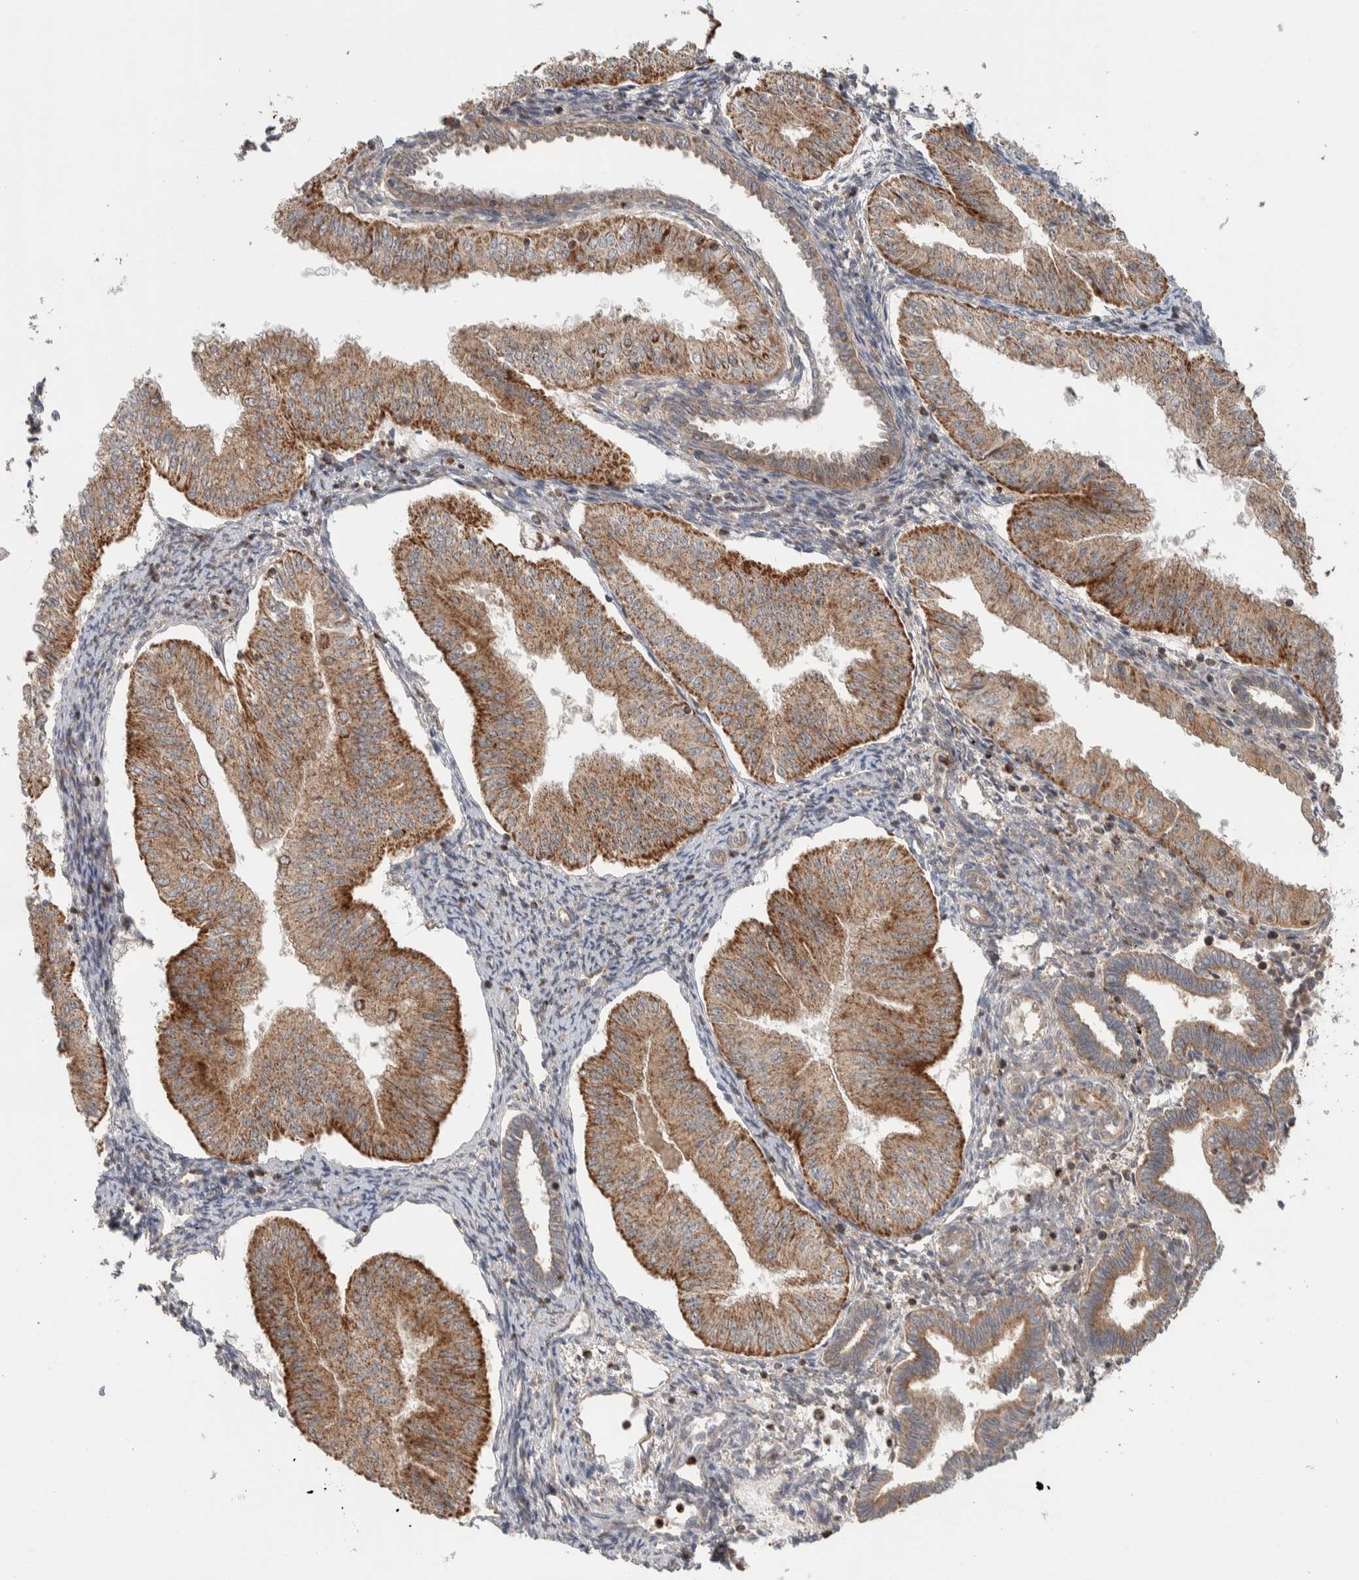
{"staining": {"intensity": "moderate", "quantity": ">75%", "location": "cytoplasmic/membranous"}, "tissue": "endometrial cancer", "cell_type": "Tumor cells", "image_type": "cancer", "snomed": [{"axis": "morphology", "description": "Normal tissue, NOS"}, {"axis": "morphology", "description": "Adenocarcinoma, NOS"}, {"axis": "topography", "description": "Endometrium"}], "caption": "Tumor cells show moderate cytoplasmic/membranous staining in approximately >75% of cells in endometrial cancer. The staining was performed using DAB to visualize the protein expression in brown, while the nuclei were stained in blue with hematoxylin (Magnification: 20x).", "gene": "VPS53", "patient": {"sex": "female", "age": 53}}